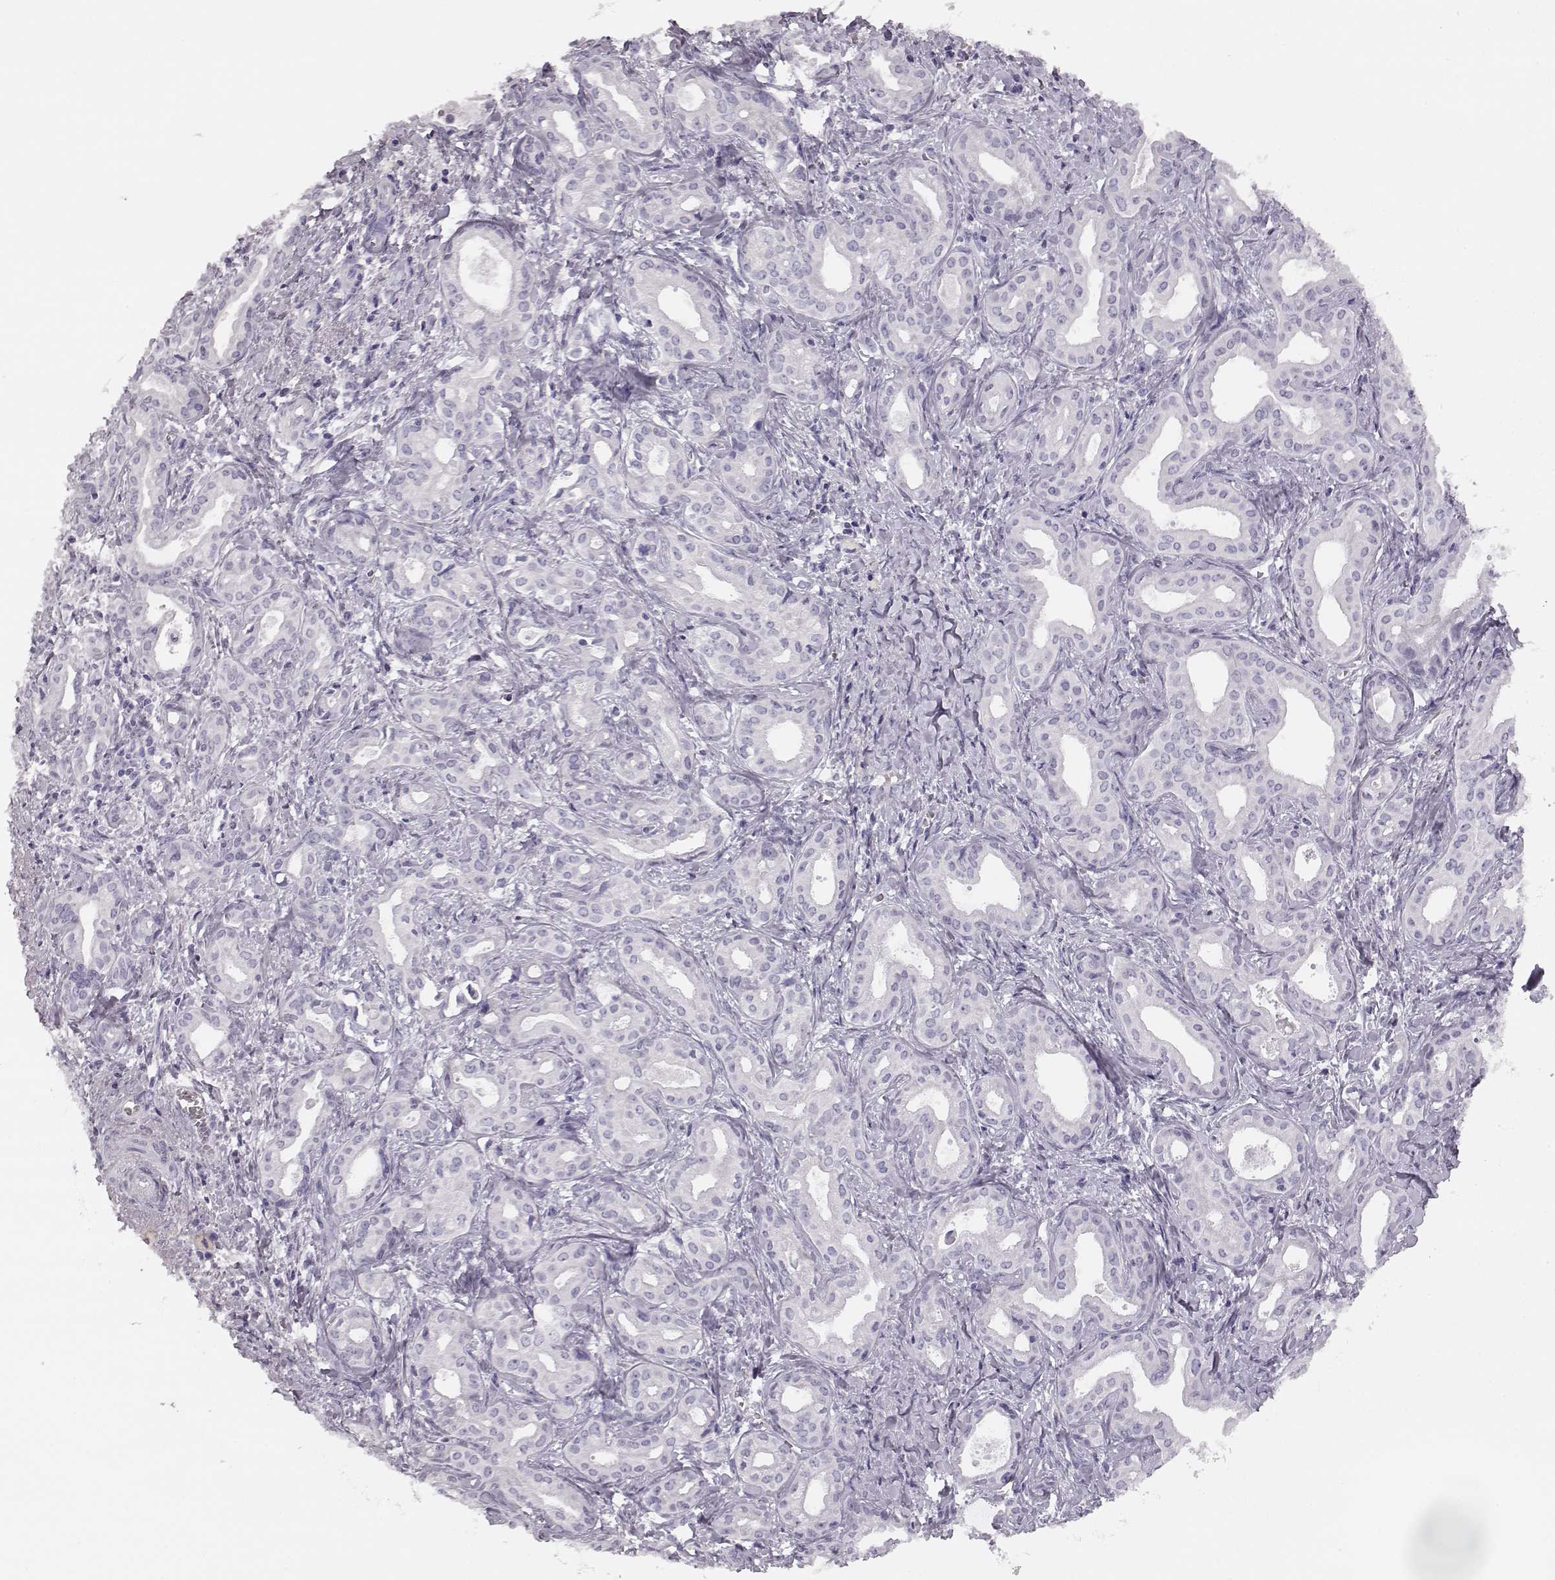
{"staining": {"intensity": "negative", "quantity": "none", "location": "none"}, "tissue": "liver cancer", "cell_type": "Tumor cells", "image_type": "cancer", "snomed": [{"axis": "morphology", "description": "Cholangiocarcinoma"}, {"axis": "topography", "description": "Liver"}], "caption": "Immunohistochemistry (IHC) image of liver cancer stained for a protein (brown), which shows no expression in tumor cells.", "gene": "KIAA0319", "patient": {"sex": "female", "age": 65}}